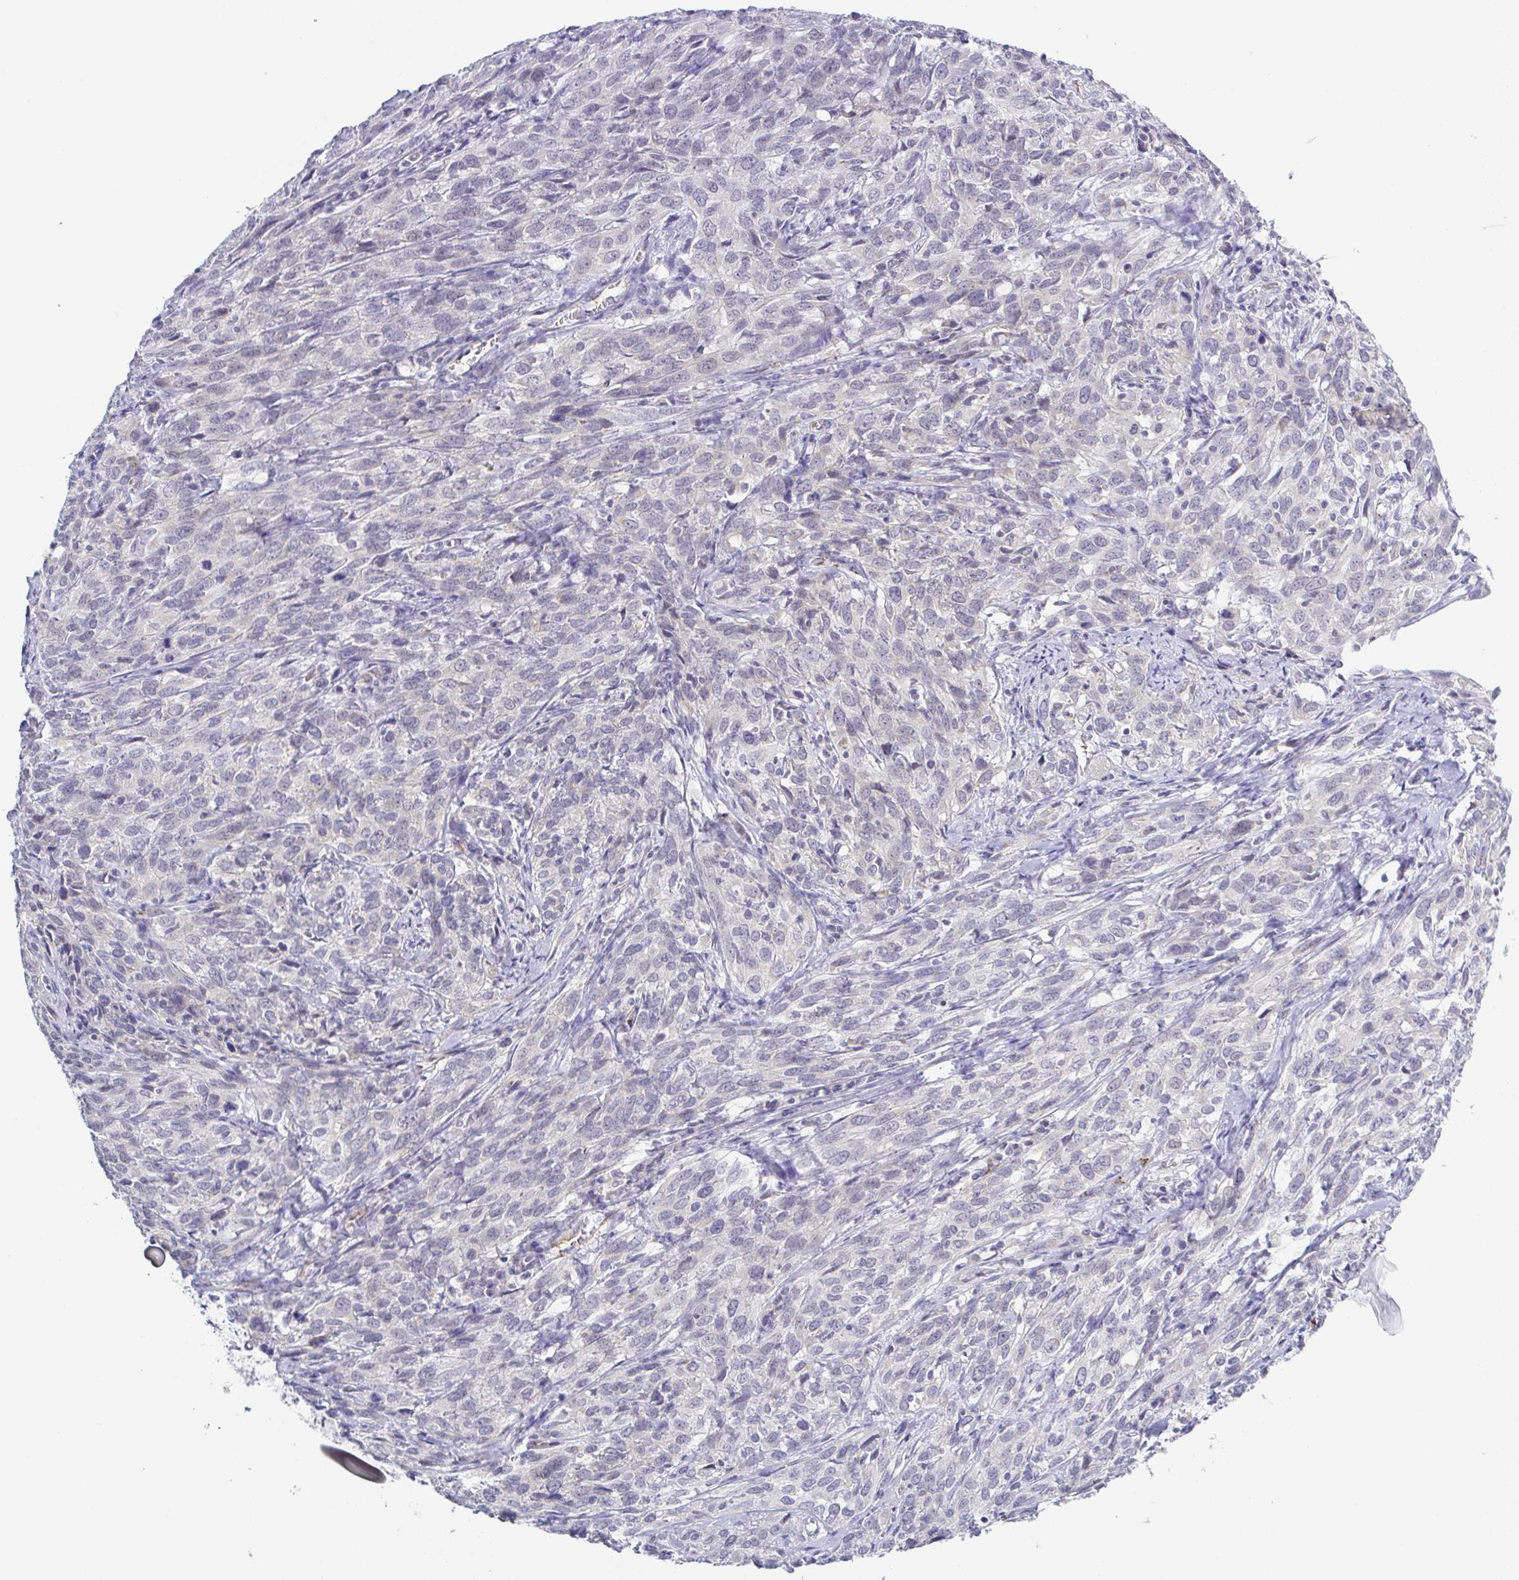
{"staining": {"intensity": "negative", "quantity": "none", "location": "none"}, "tissue": "cervical cancer", "cell_type": "Tumor cells", "image_type": "cancer", "snomed": [{"axis": "morphology", "description": "Squamous cell carcinoma, NOS"}, {"axis": "topography", "description": "Cervix"}], "caption": "Immunohistochemical staining of cervical squamous cell carcinoma reveals no significant staining in tumor cells.", "gene": "PLCD4", "patient": {"sex": "female", "age": 51}}